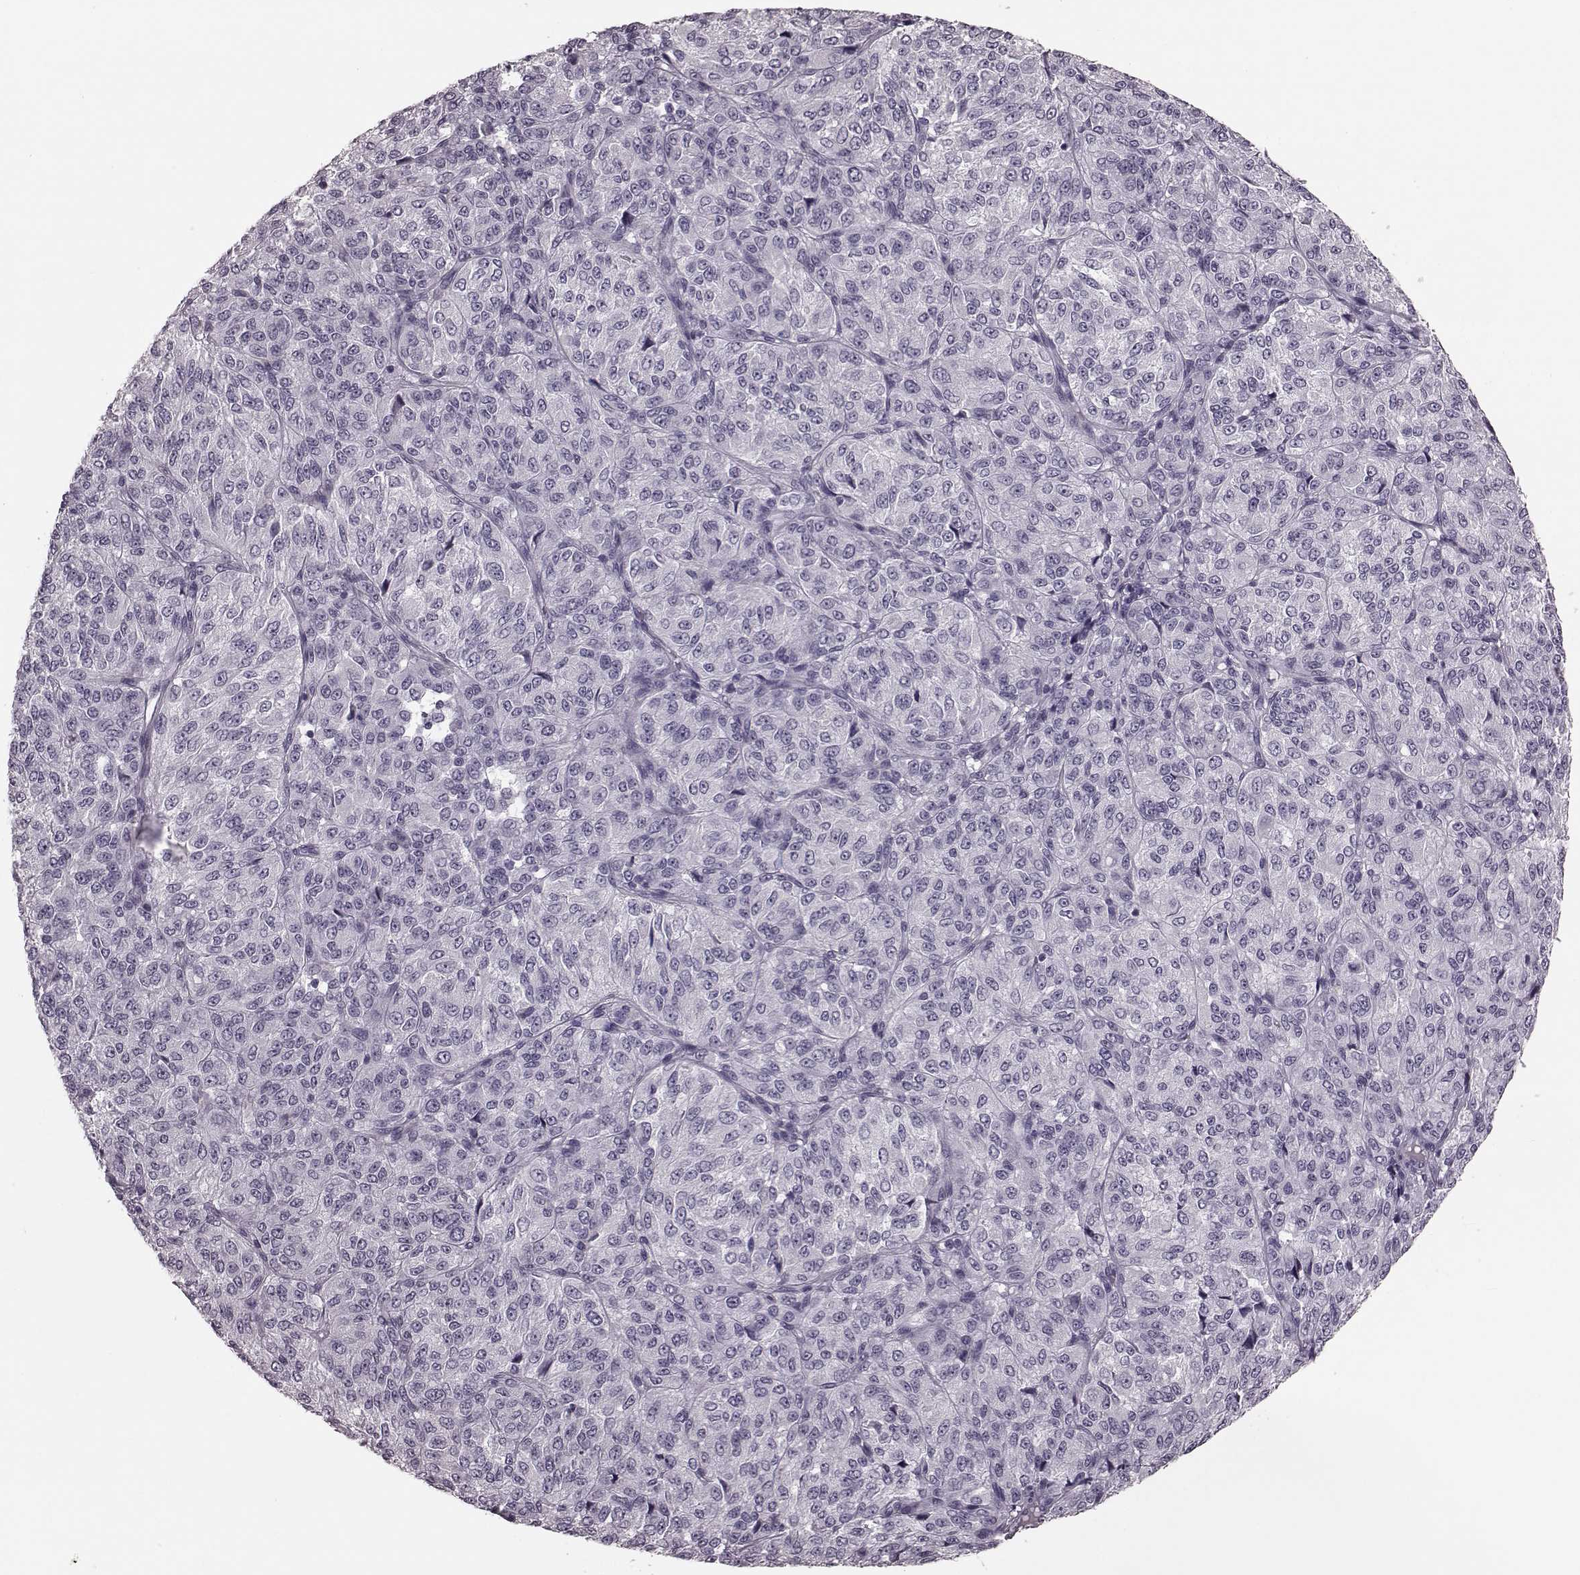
{"staining": {"intensity": "negative", "quantity": "none", "location": "none"}, "tissue": "melanoma", "cell_type": "Tumor cells", "image_type": "cancer", "snomed": [{"axis": "morphology", "description": "Malignant melanoma, Metastatic site"}, {"axis": "topography", "description": "Brain"}], "caption": "Immunohistochemistry micrograph of neoplastic tissue: human melanoma stained with DAB (3,3'-diaminobenzidine) demonstrates no significant protein staining in tumor cells. (Brightfield microscopy of DAB IHC at high magnification).", "gene": "TRPM1", "patient": {"sex": "female", "age": 56}}